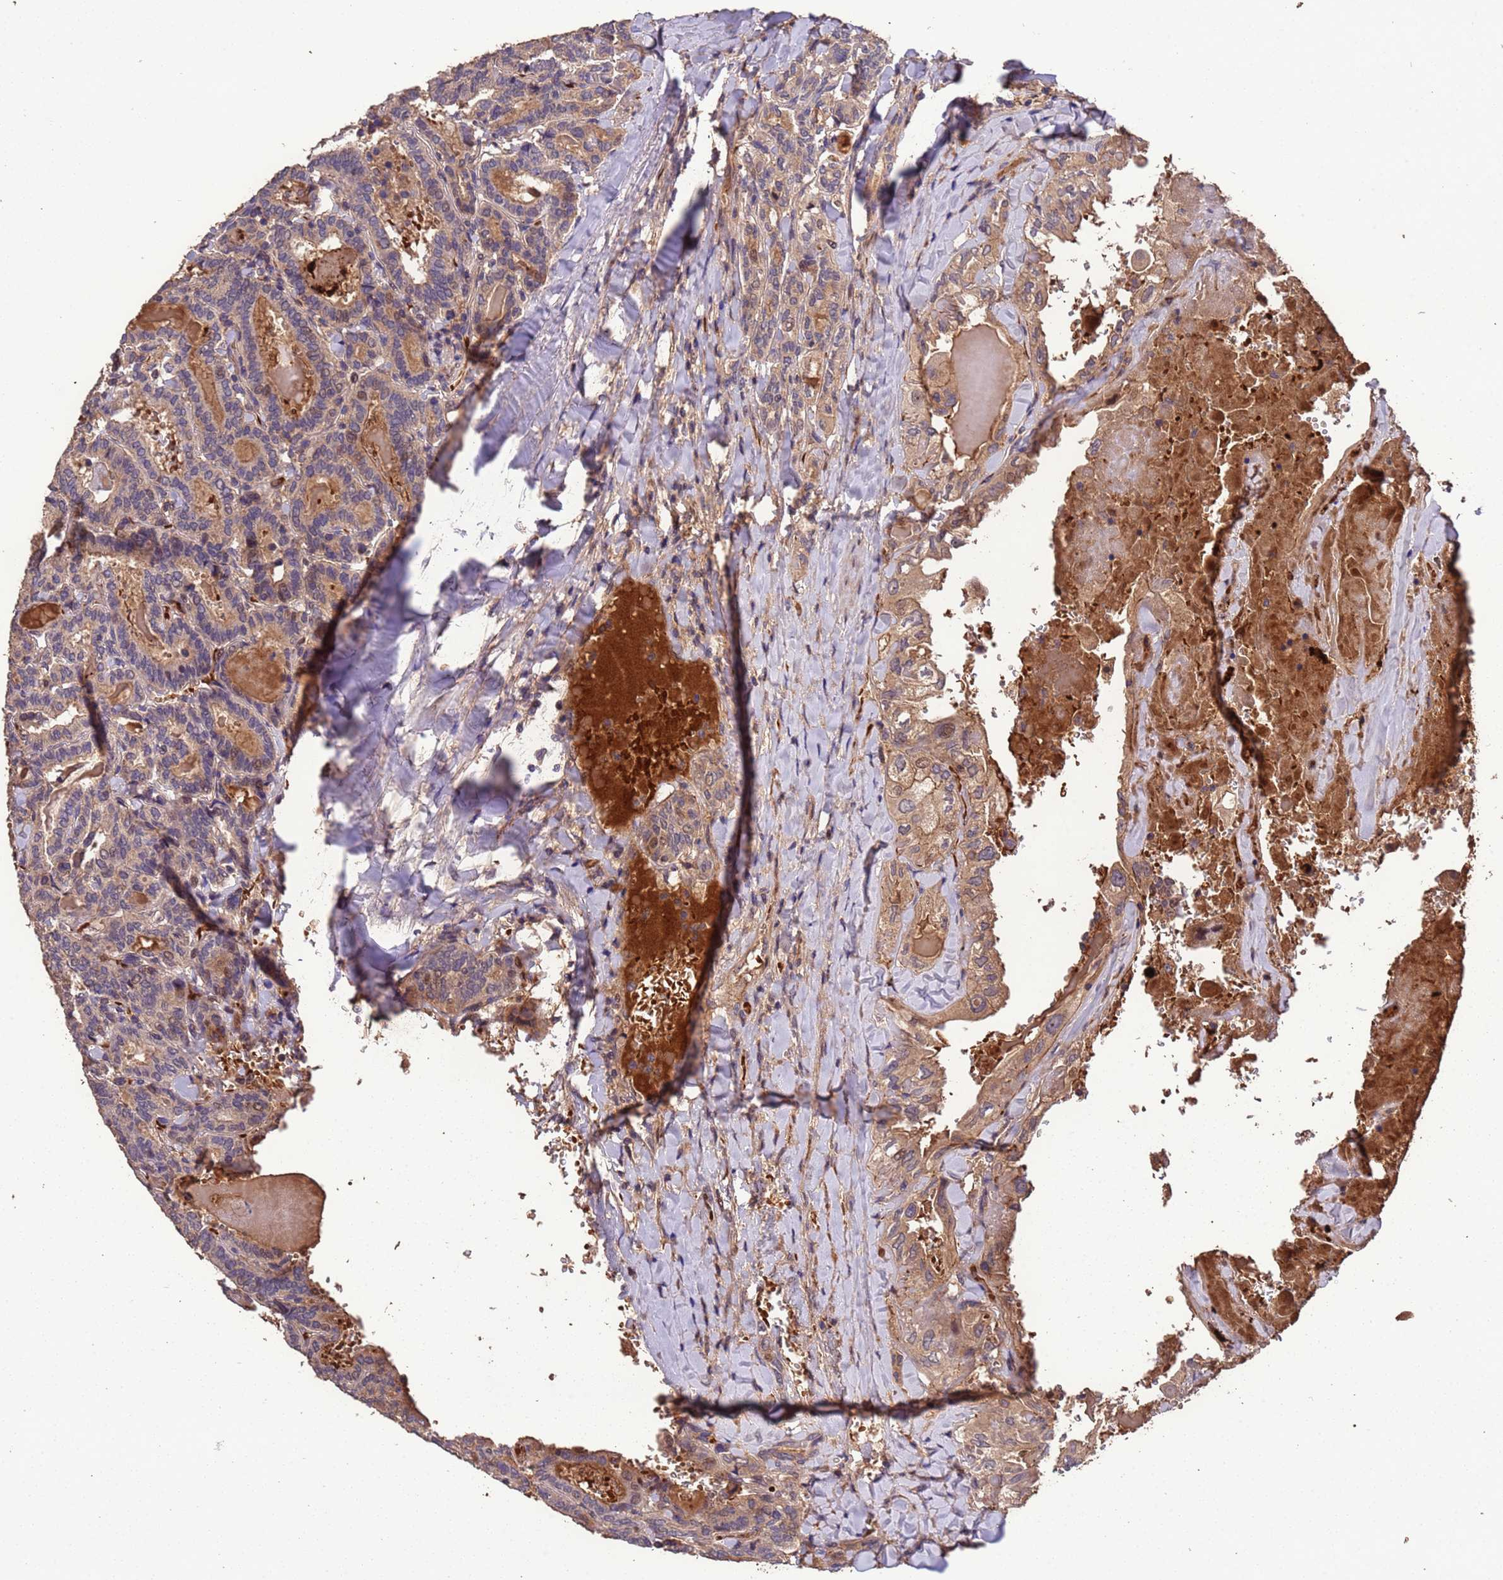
{"staining": {"intensity": "weak", "quantity": "25%-75%", "location": "cytoplasmic/membranous"}, "tissue": "thyroid cancer", "cell_type": "Tumor cells", "image_type": "cancer", "snomed": [{"axis": "morphology", "description": "Papillary adenocarcinoma, NOS"}, {"axis": "topography", "description": "Thyroid gland"}], "caption": "Approximately 25%-75% of tumor cells in thyroid cancer show weak cytoplasmic/membranous protein expression as visualized by brown immunohistochemical staining.", "gene": "CCDC184", "patient": {"sex": "female", "age": 72}}